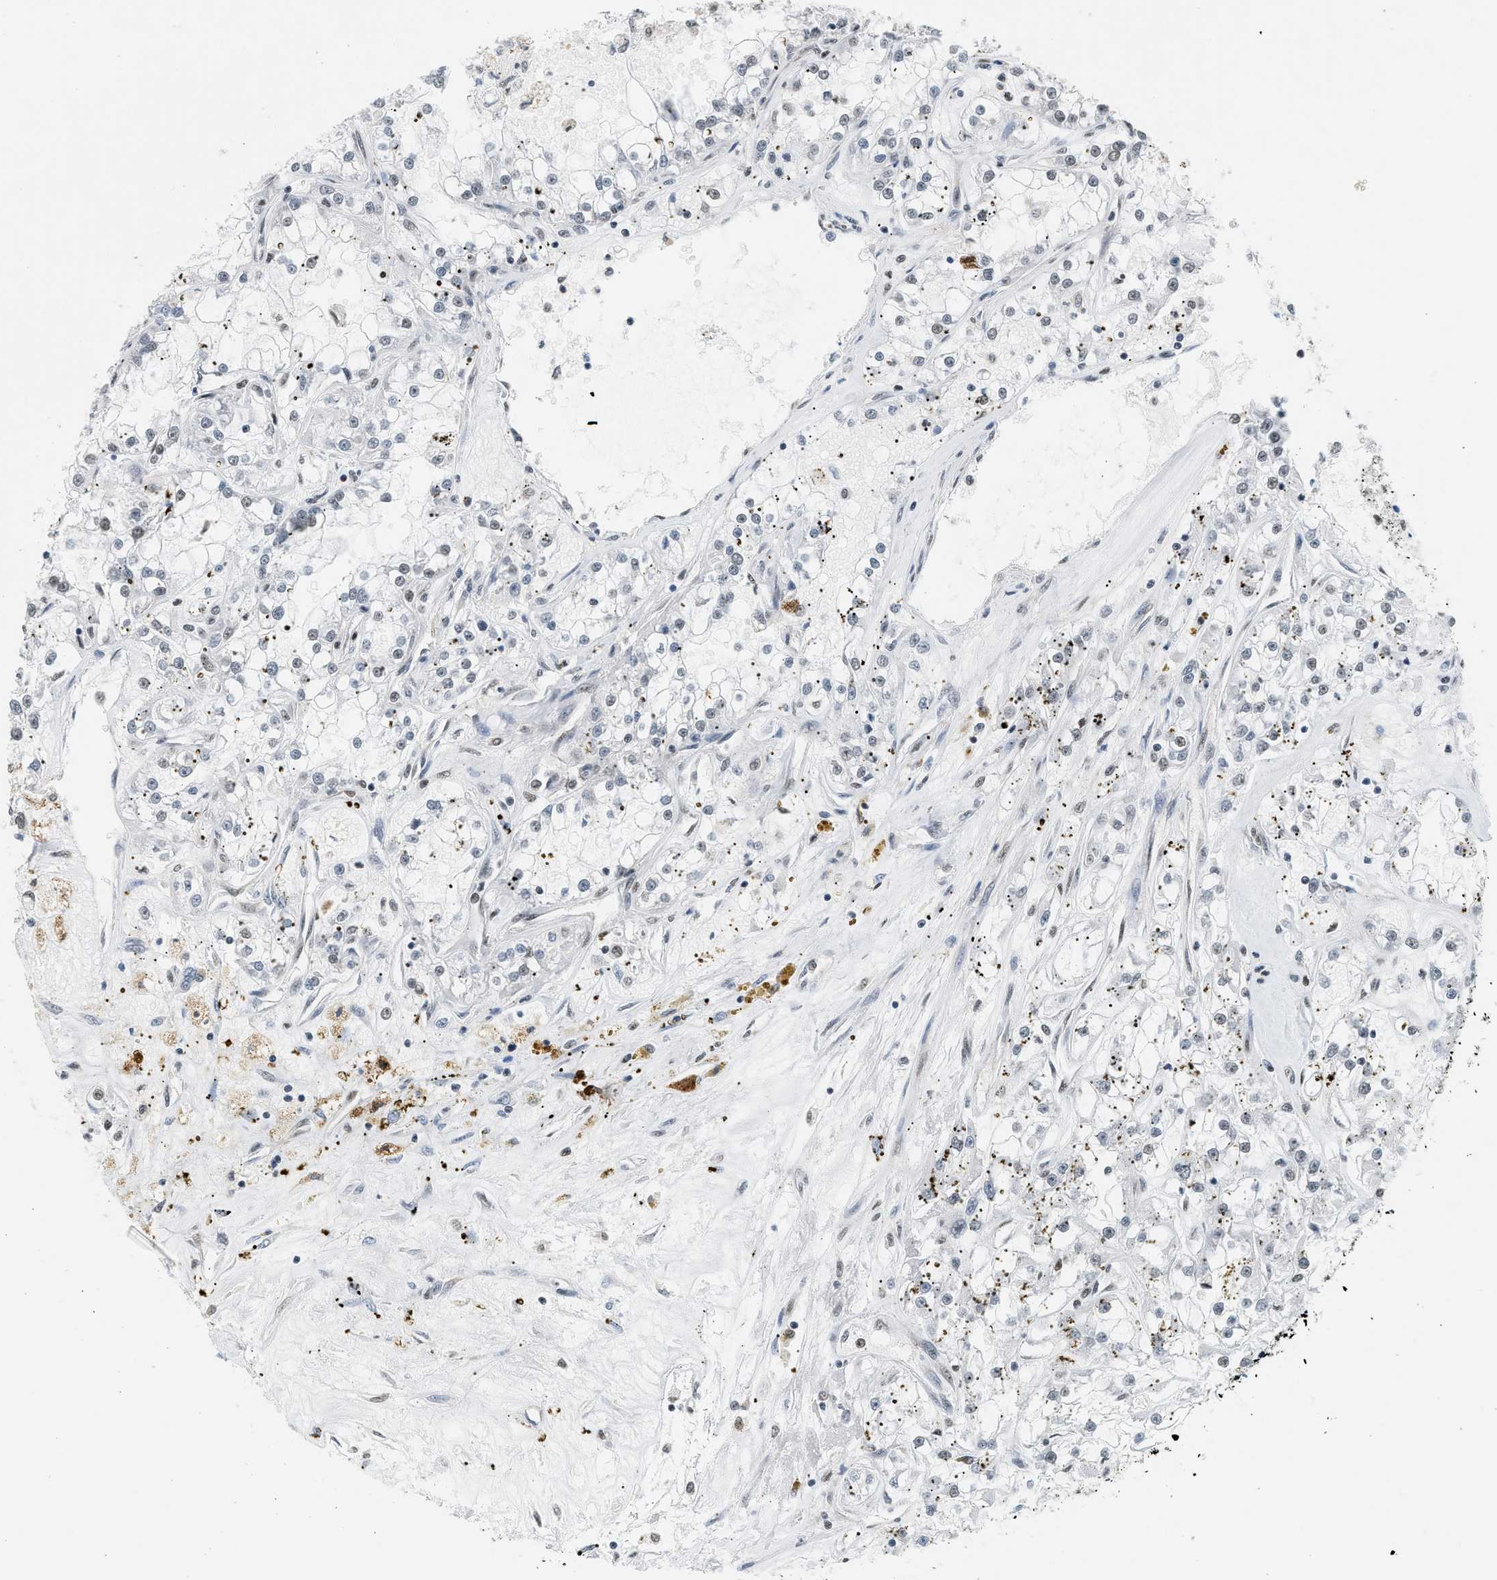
{"staining": {"intensity": "weak", "quantity": "<25%", "location": "nuclear"}, "tissue": "renal cancer", "cell_type": "Tumor cells", "image_type": "cancer", "snomed": [{"axis": "morphology", "description": "Adenocarcinoma, NOS"}, {"axis": "topography", "description": "Kidney"}], "caption": "Immunohistochemical staining of human adenocarcinoma (renal) exhibits no significant positivity in tumor cells.", "gene": "HIPK1", "patient": {"sex": "female", "age": 52}}